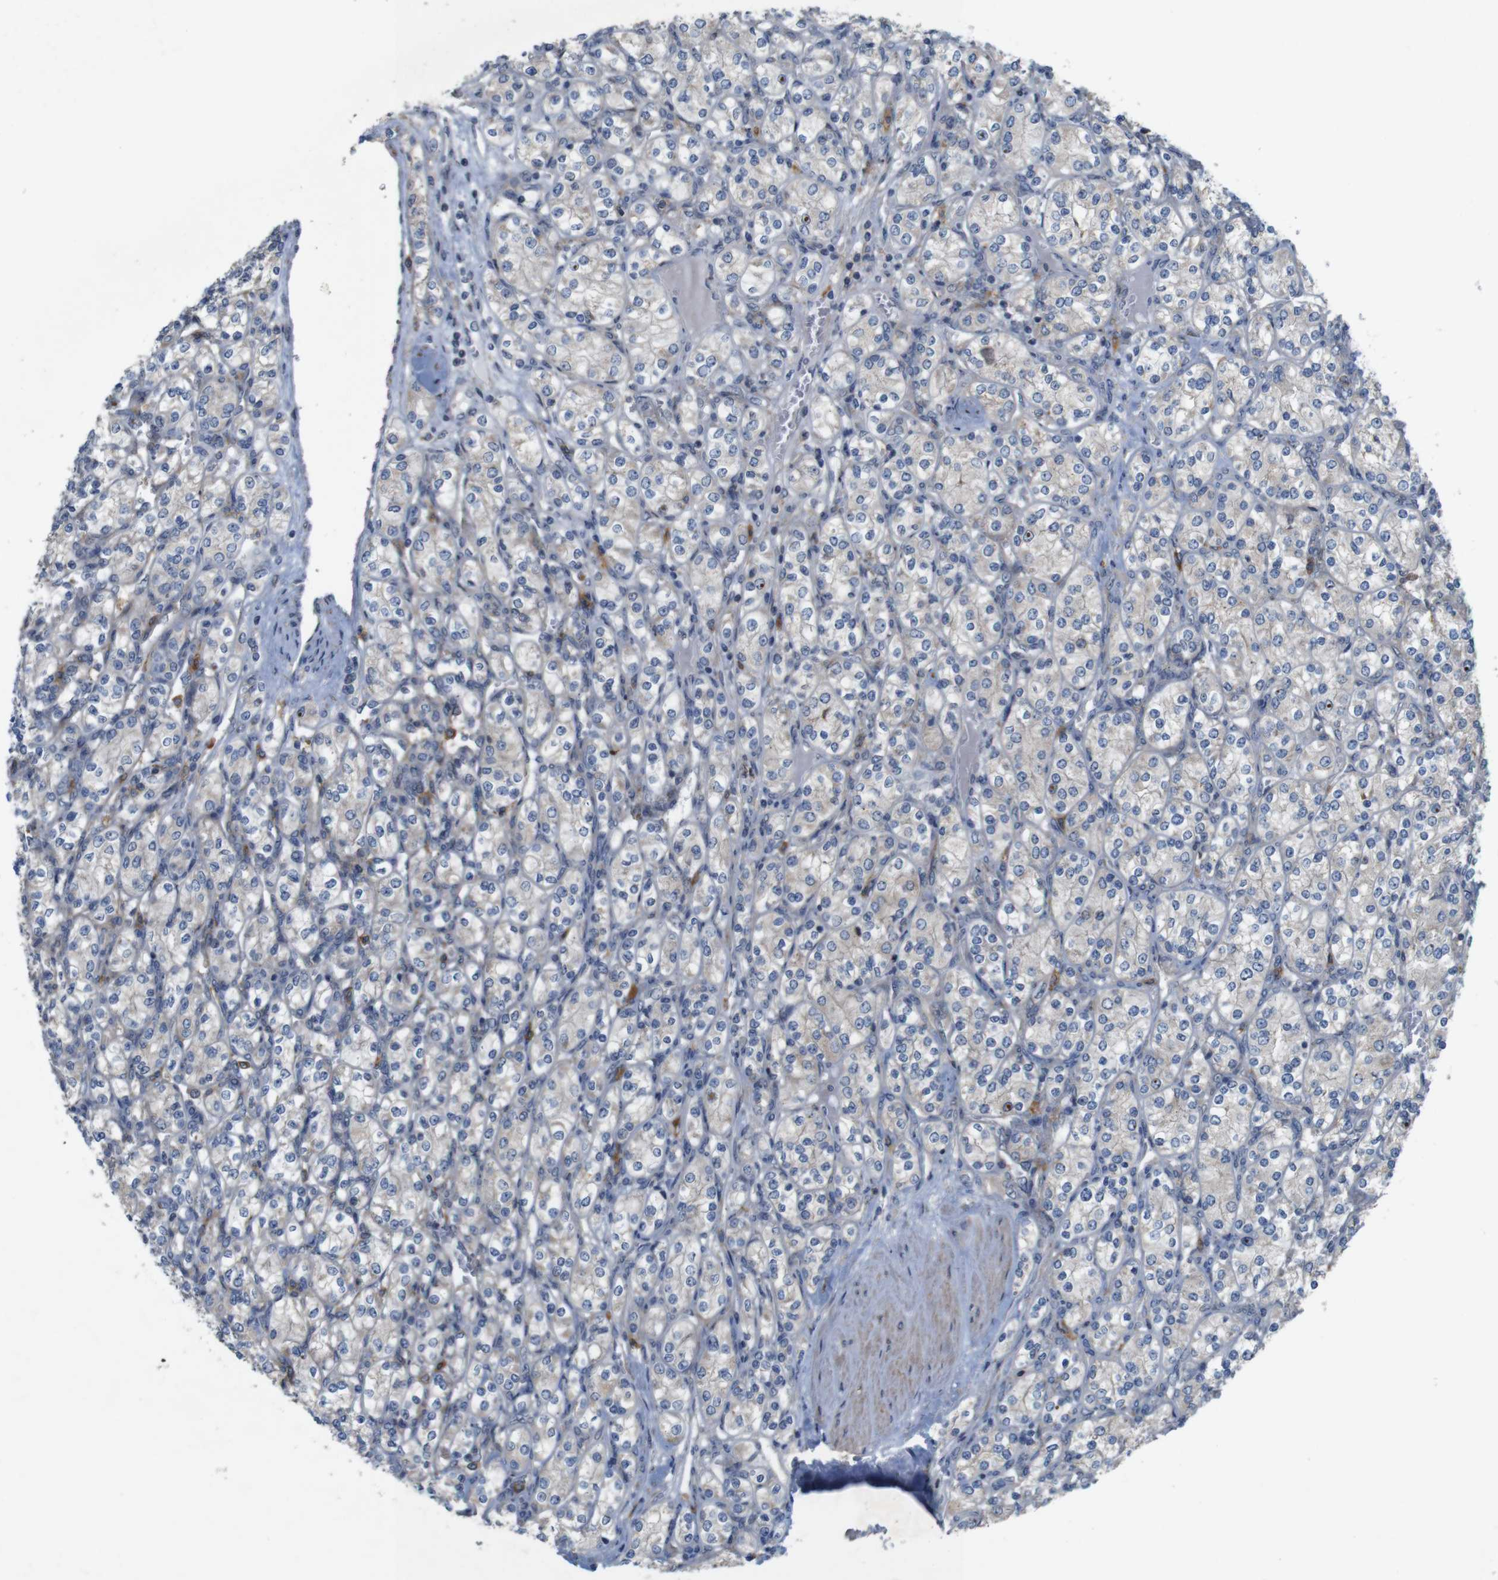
{"staining": {"intensity": "weak", "quantity": "<25%", "location": "cytoplasmic/membranous"}, "tissue": "renal cancer", "cell_type": "Tumor cells", "image_type": "cancer", "snomed": [{"axis": "morphology", "description": "Adenocarcinoma, NOS"}, {"axis": "topography", "description": "Kidney"}], "caption": "Immunohistochemistry micrograph of renal cancer stained for a protein (brown), which displays no expression in tumor cells.", "gene": "SIGLEC8", "patient": {"sex": "male", "age": 77}}